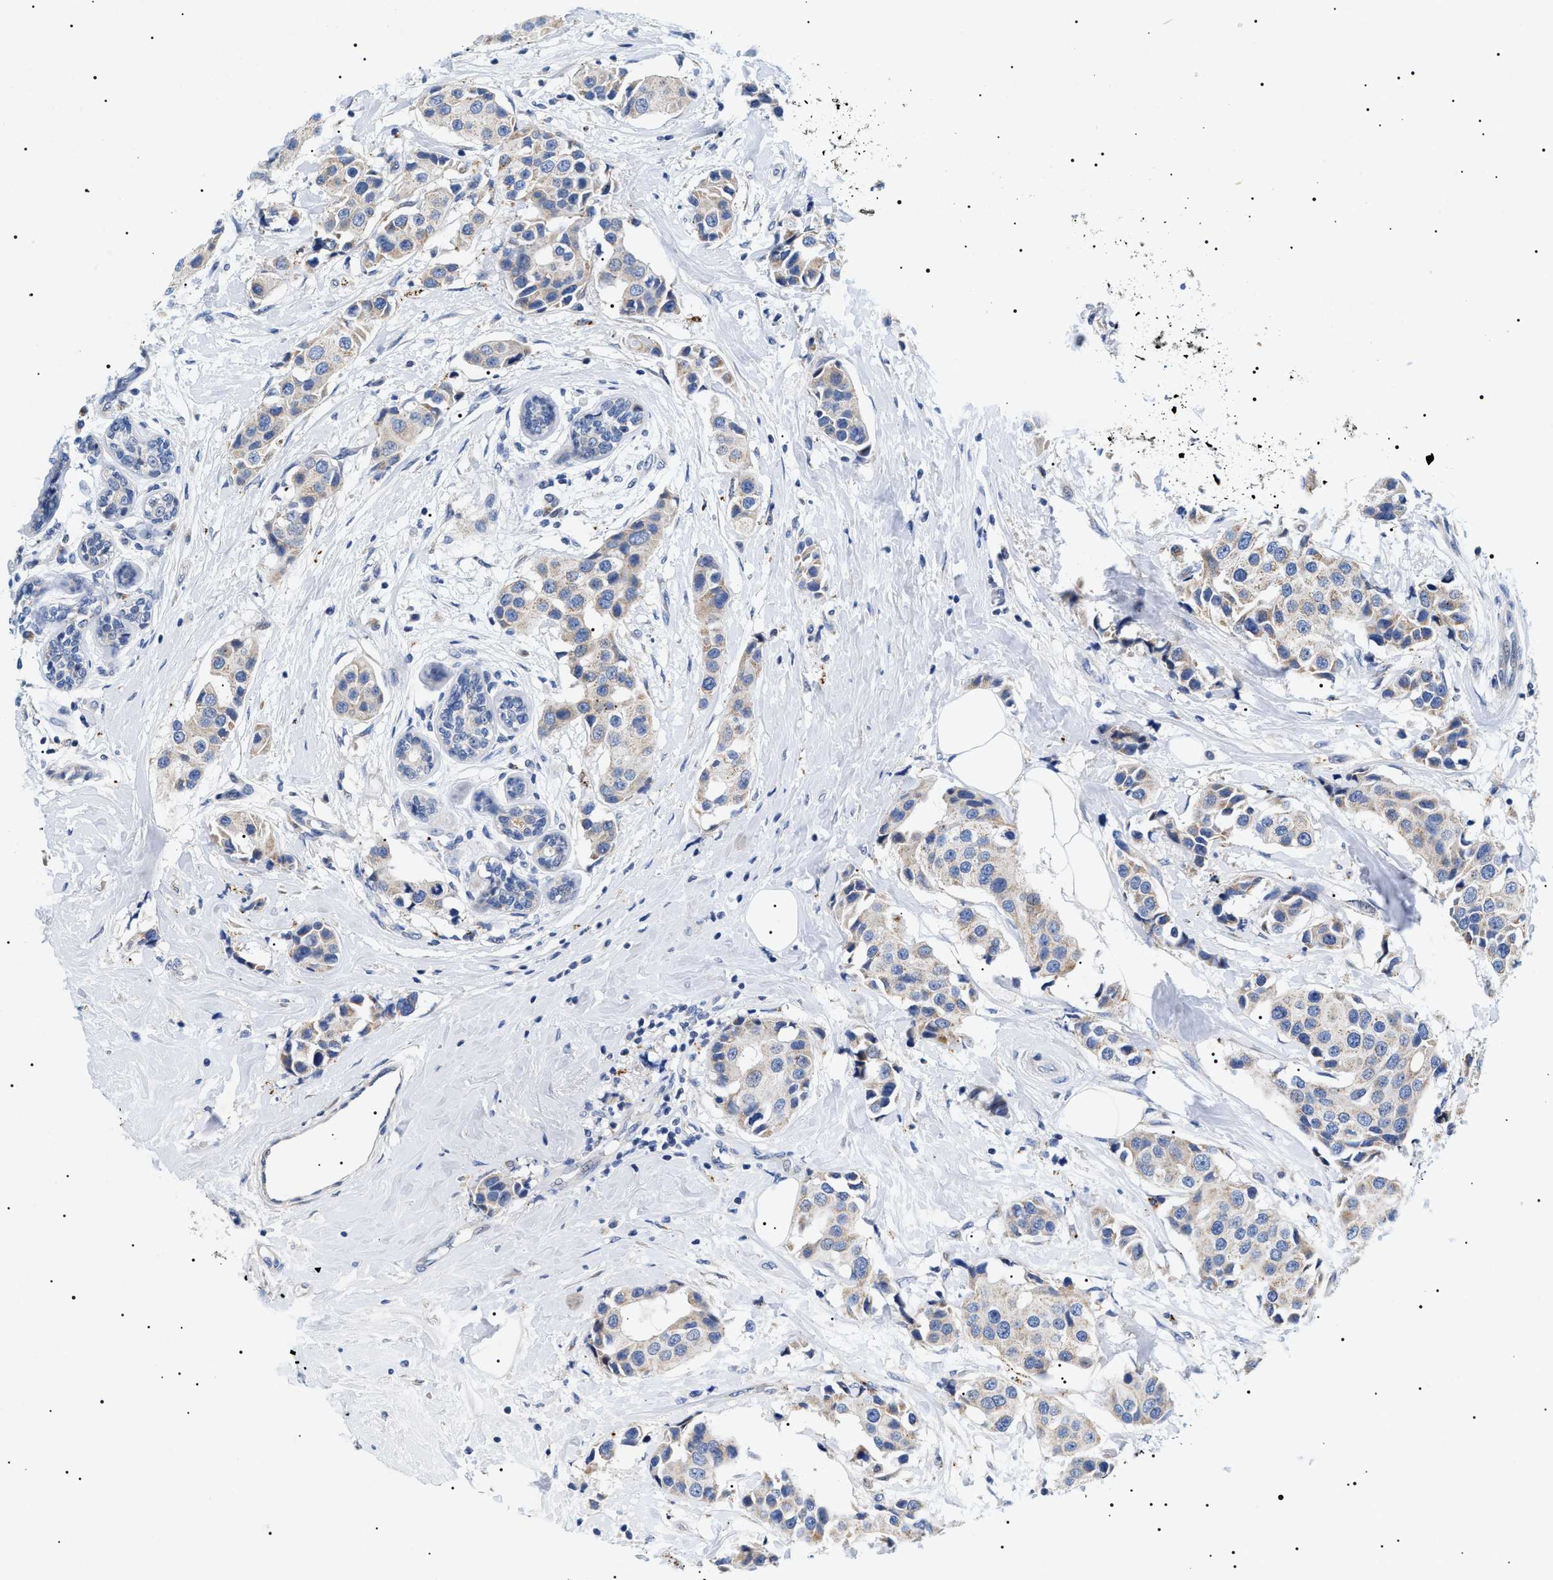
{"staining": {"intensity": "weak", "quantity": ">75%", "location": "cytoplasmic/membranous"}, "tissue": "breast cancer", "cell_type": "Tumor cells", "image_type": "cancer", "snomed": [{"axis": "morphology", "description": "Normal tissue, NOS"}, {"axis": "morphology", "description": "Duct carcinoma"}, {"axis": "topography", "description": "Breast"}], "caption": "Immunohistochemistry staining of breast invasive ductal carcinoma, which exhibits low levels of weak cytoplasmic/membranous expression in about >75% of tumor cells indicating weak cytoplasmic/membranous protein positivity. The staining was performed using DAB (3,3'-diaminobenzidine) (brown) for protein detection and nuclei were counterstained in hematoxylin (blue).", "gene": "TMEM222", "patient": {"sex": "female", "age": 39}}